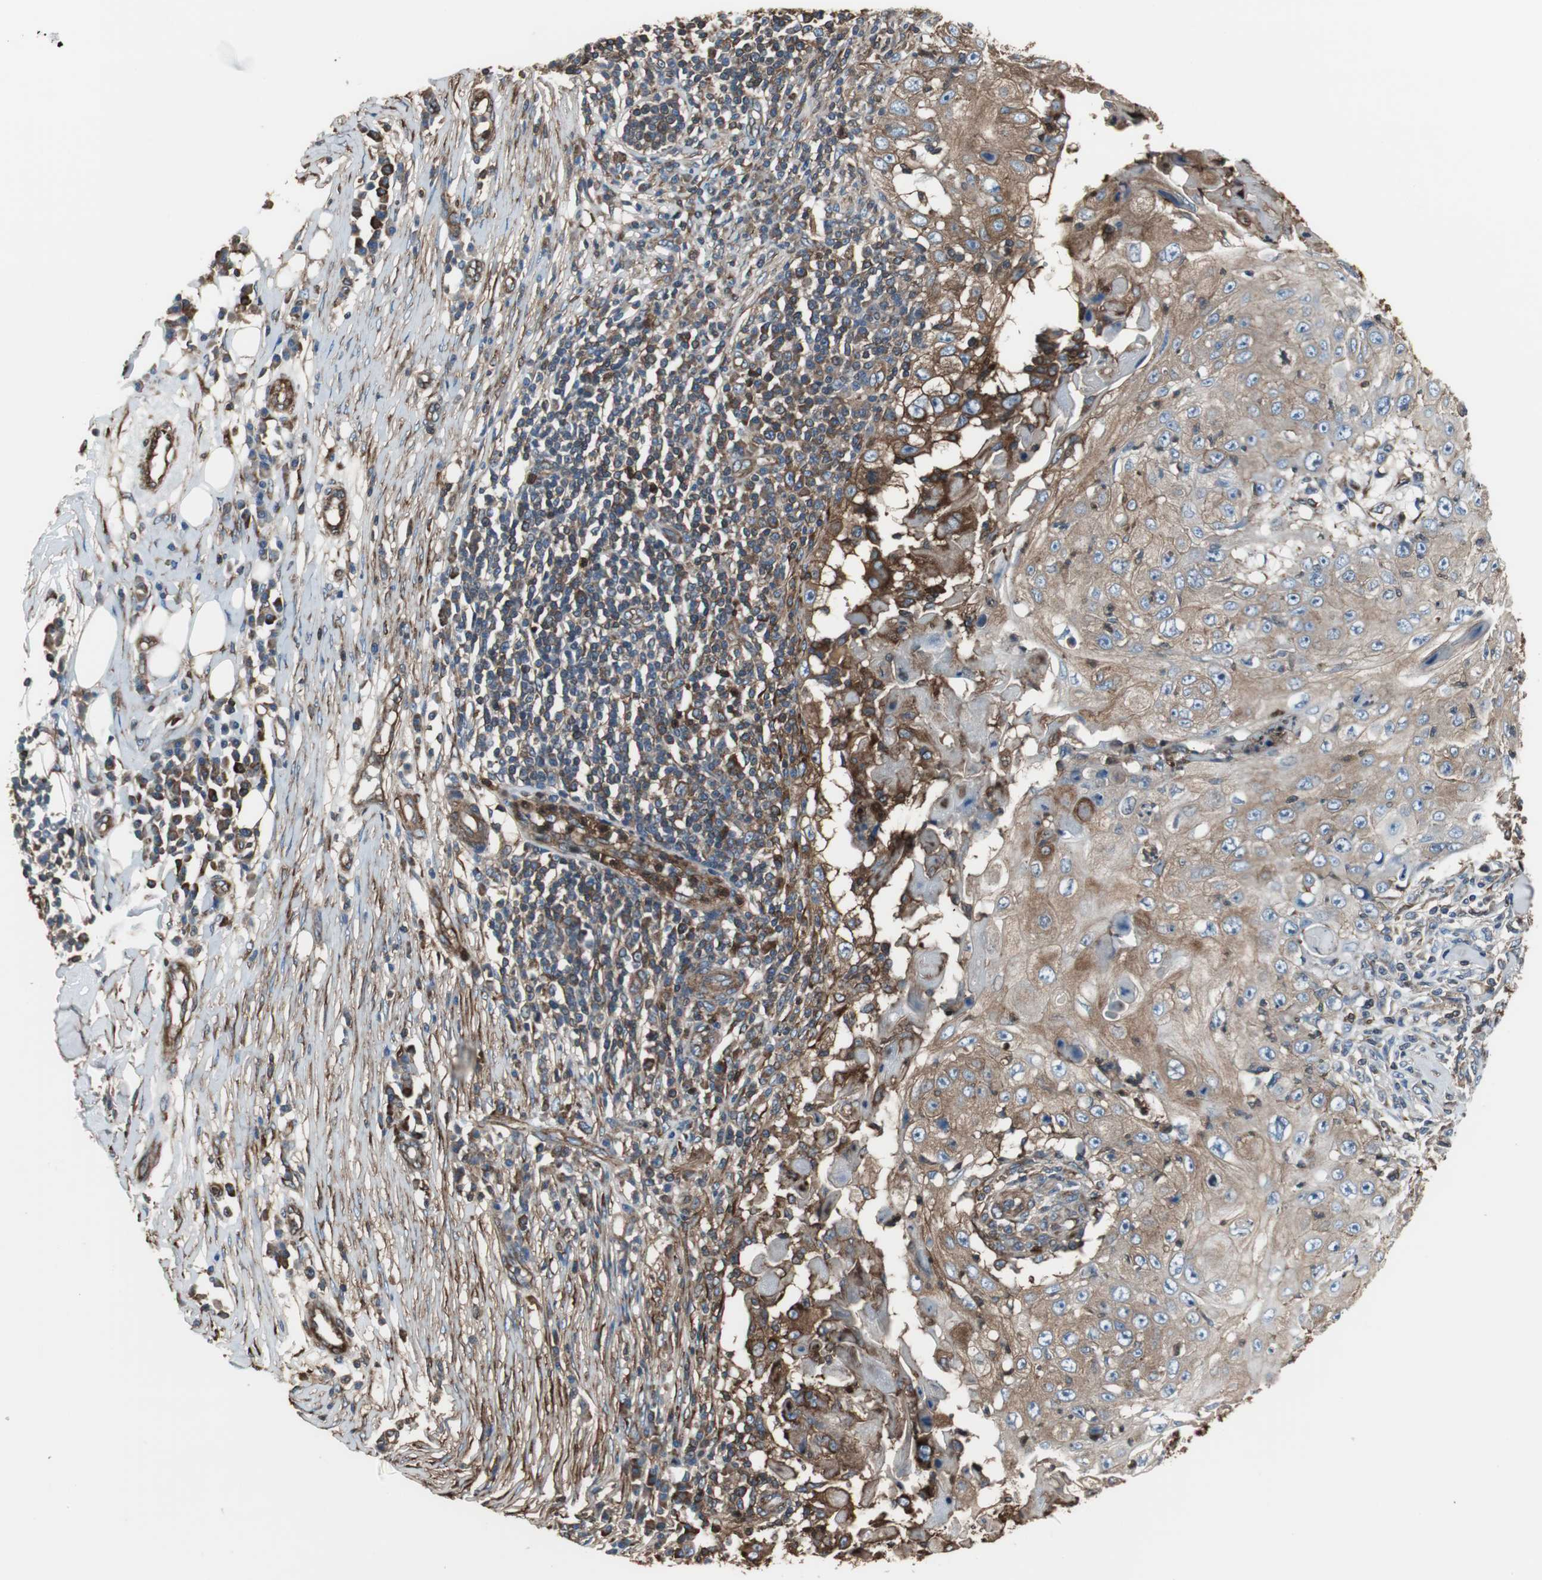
{"staining": {"intensity": "moderate", "quantity": ">75%", "location": "cytoplasmic/membranous"}, "tissue": "skin cancer", "cell_type": "Tumor cells", "image_type": "cancer", "snomed": [{"axis": "morphology", "description": "Squamous cell carcinoma, NOS"}, {"axis": "topography", "description": "Skin"}], "caption": "This is a photomicrograph of IHC staining of squamous cell carcinoma (skin), which shows moderate positivity in the cytoplasmic/membranous of tumor cells.", "gene": "ACTN1", "patient": {"sex": "male", "age": 86}}